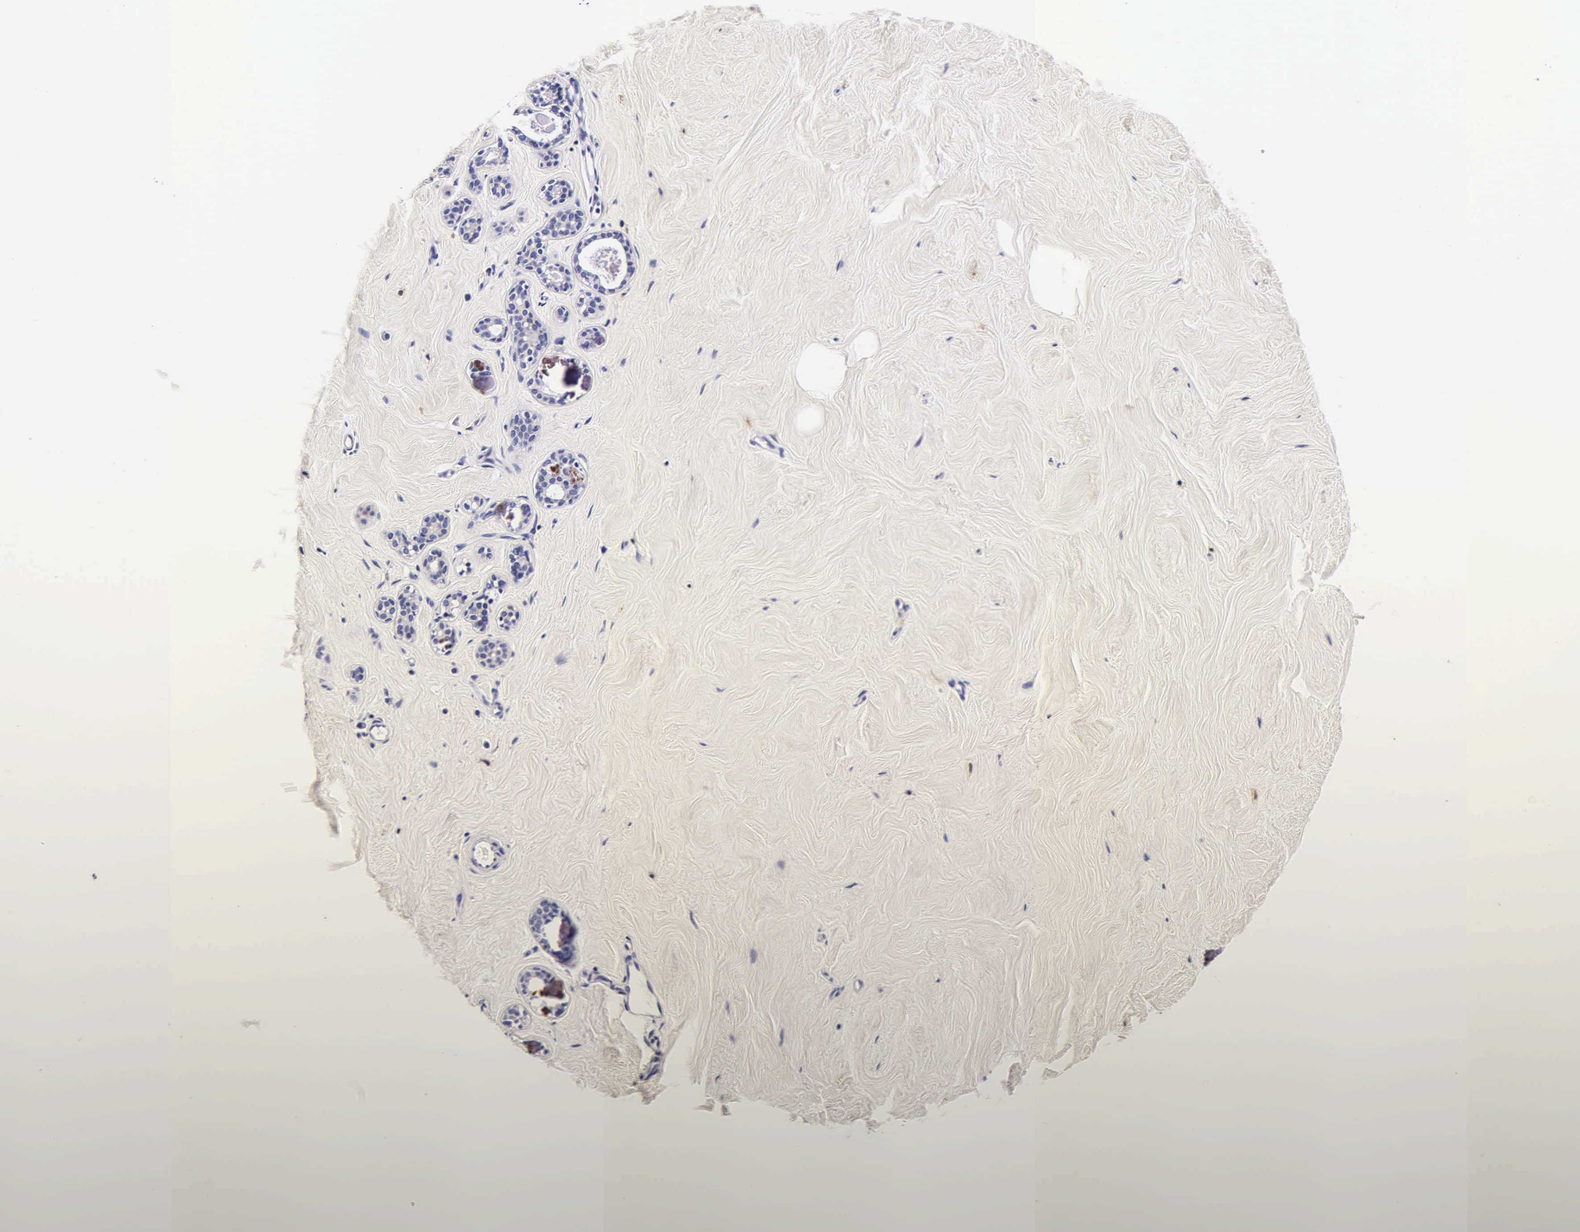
{"staining": {"intensity": "negative", "quantity": "none", "location": "none"}, "tissue": "breast", "cell_type": "Adipocytes", "image_type": "normal", "snomed": [{"axis": "morphology", "description": "Normal tissue, NOS"}, {"axis": "topography", "description": "Breast"}], "caption": "Protein analysis of normal breast shows no significant staining in adipocytes.", "gene": "CTSB", "patient": {"sex": "female", "age": 54}}